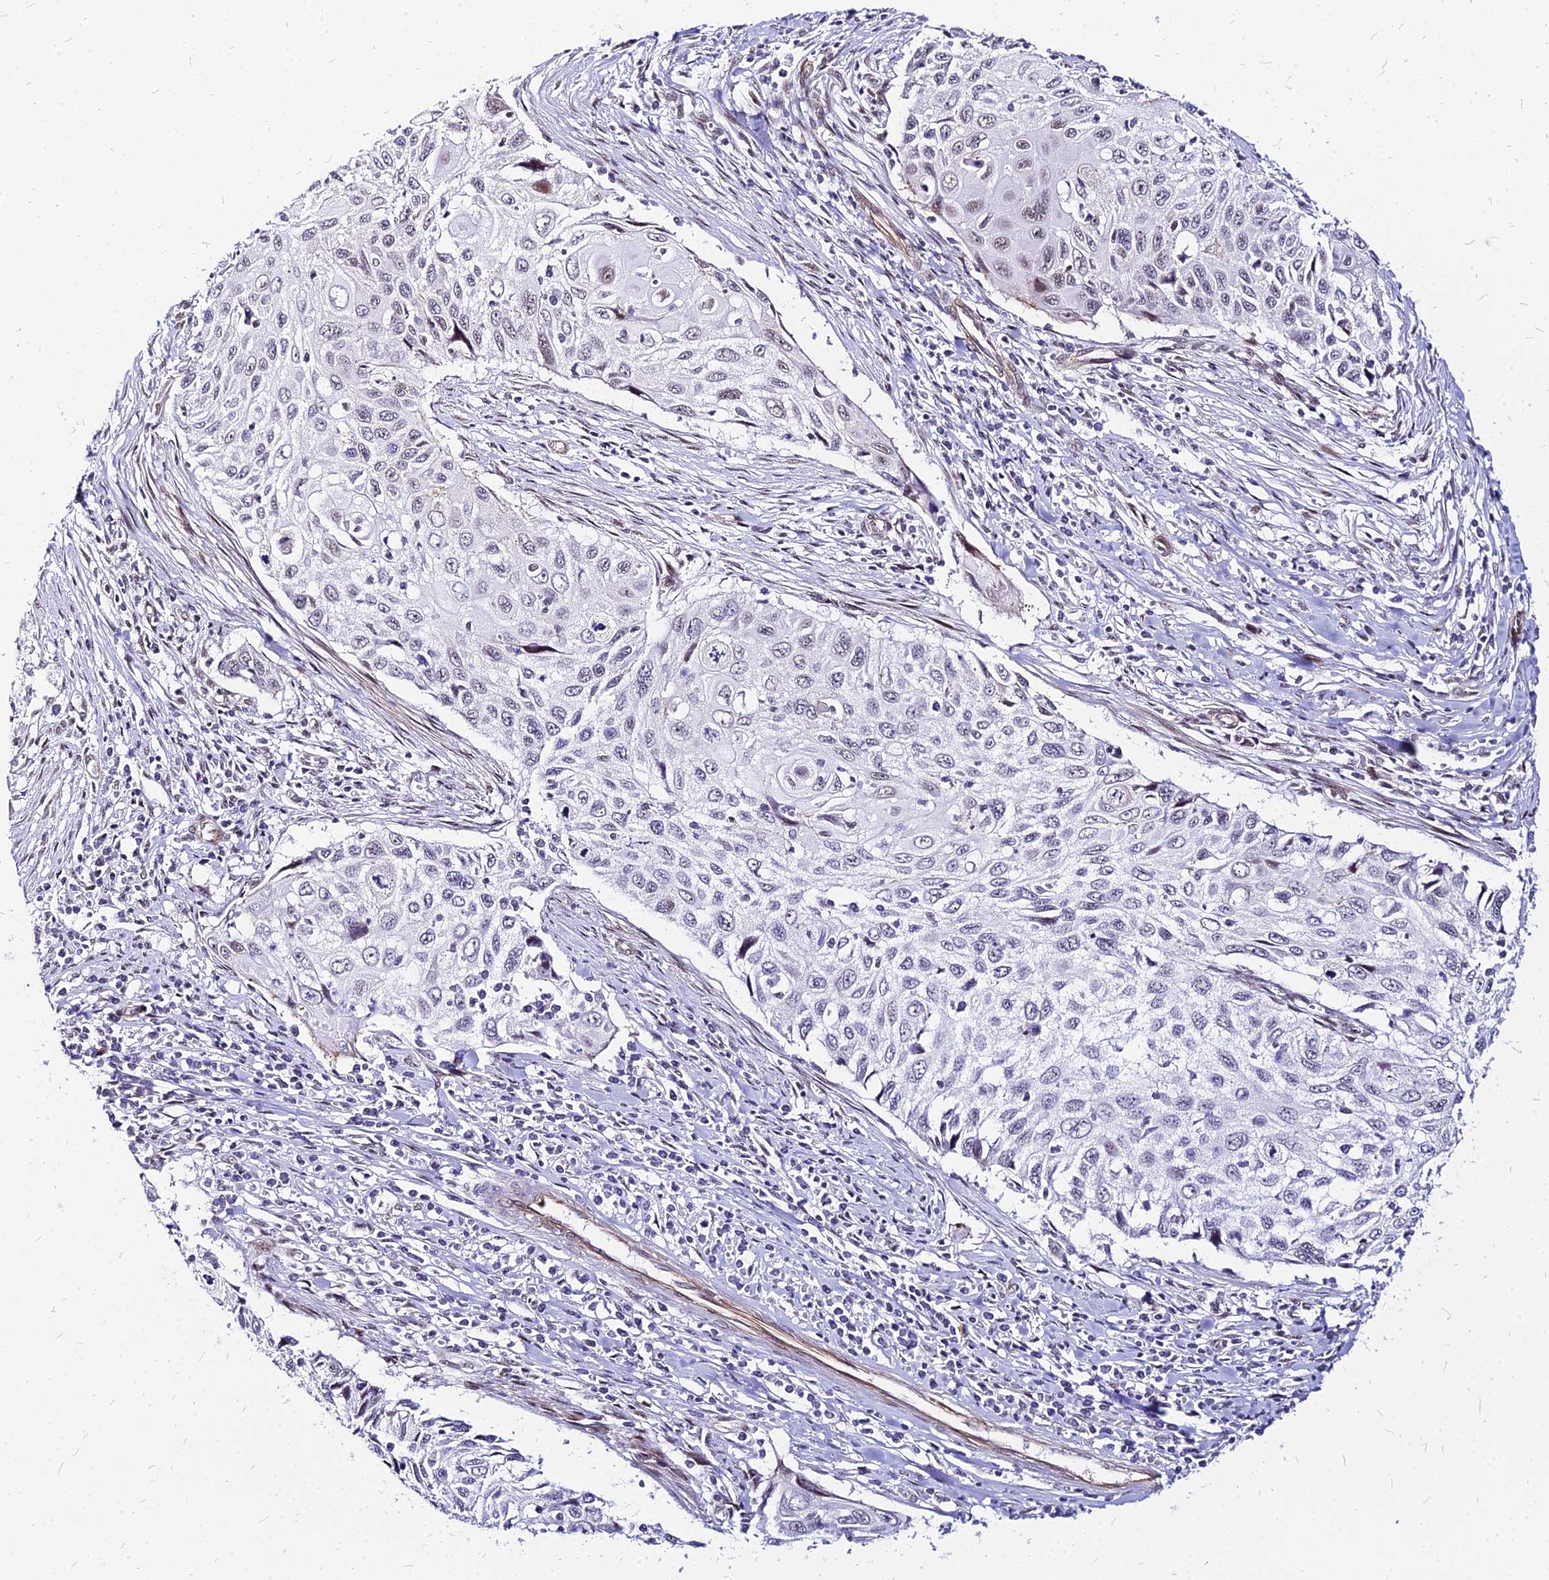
{"staining": {"intensity": "moderate", "quantity": "<25%", "location": "nuclear"}, "tissue": "cervical cancer", "cell_type": "Tumor cells", "image_type": "cancer", "snomed": [{"axis": "morphology", "description": "Squamous cell carcinoma, NOS"}, {"axis": "topography", "description": "Cervix"}], "caption": "Immunohistochemical staining of human cervical squamous cell carcinoma displays low levels of moderate nuclear protein expression in about <25% of tumor cells.", "gene": "FDX2", "patient": {"sex": "female", "age": 70}}